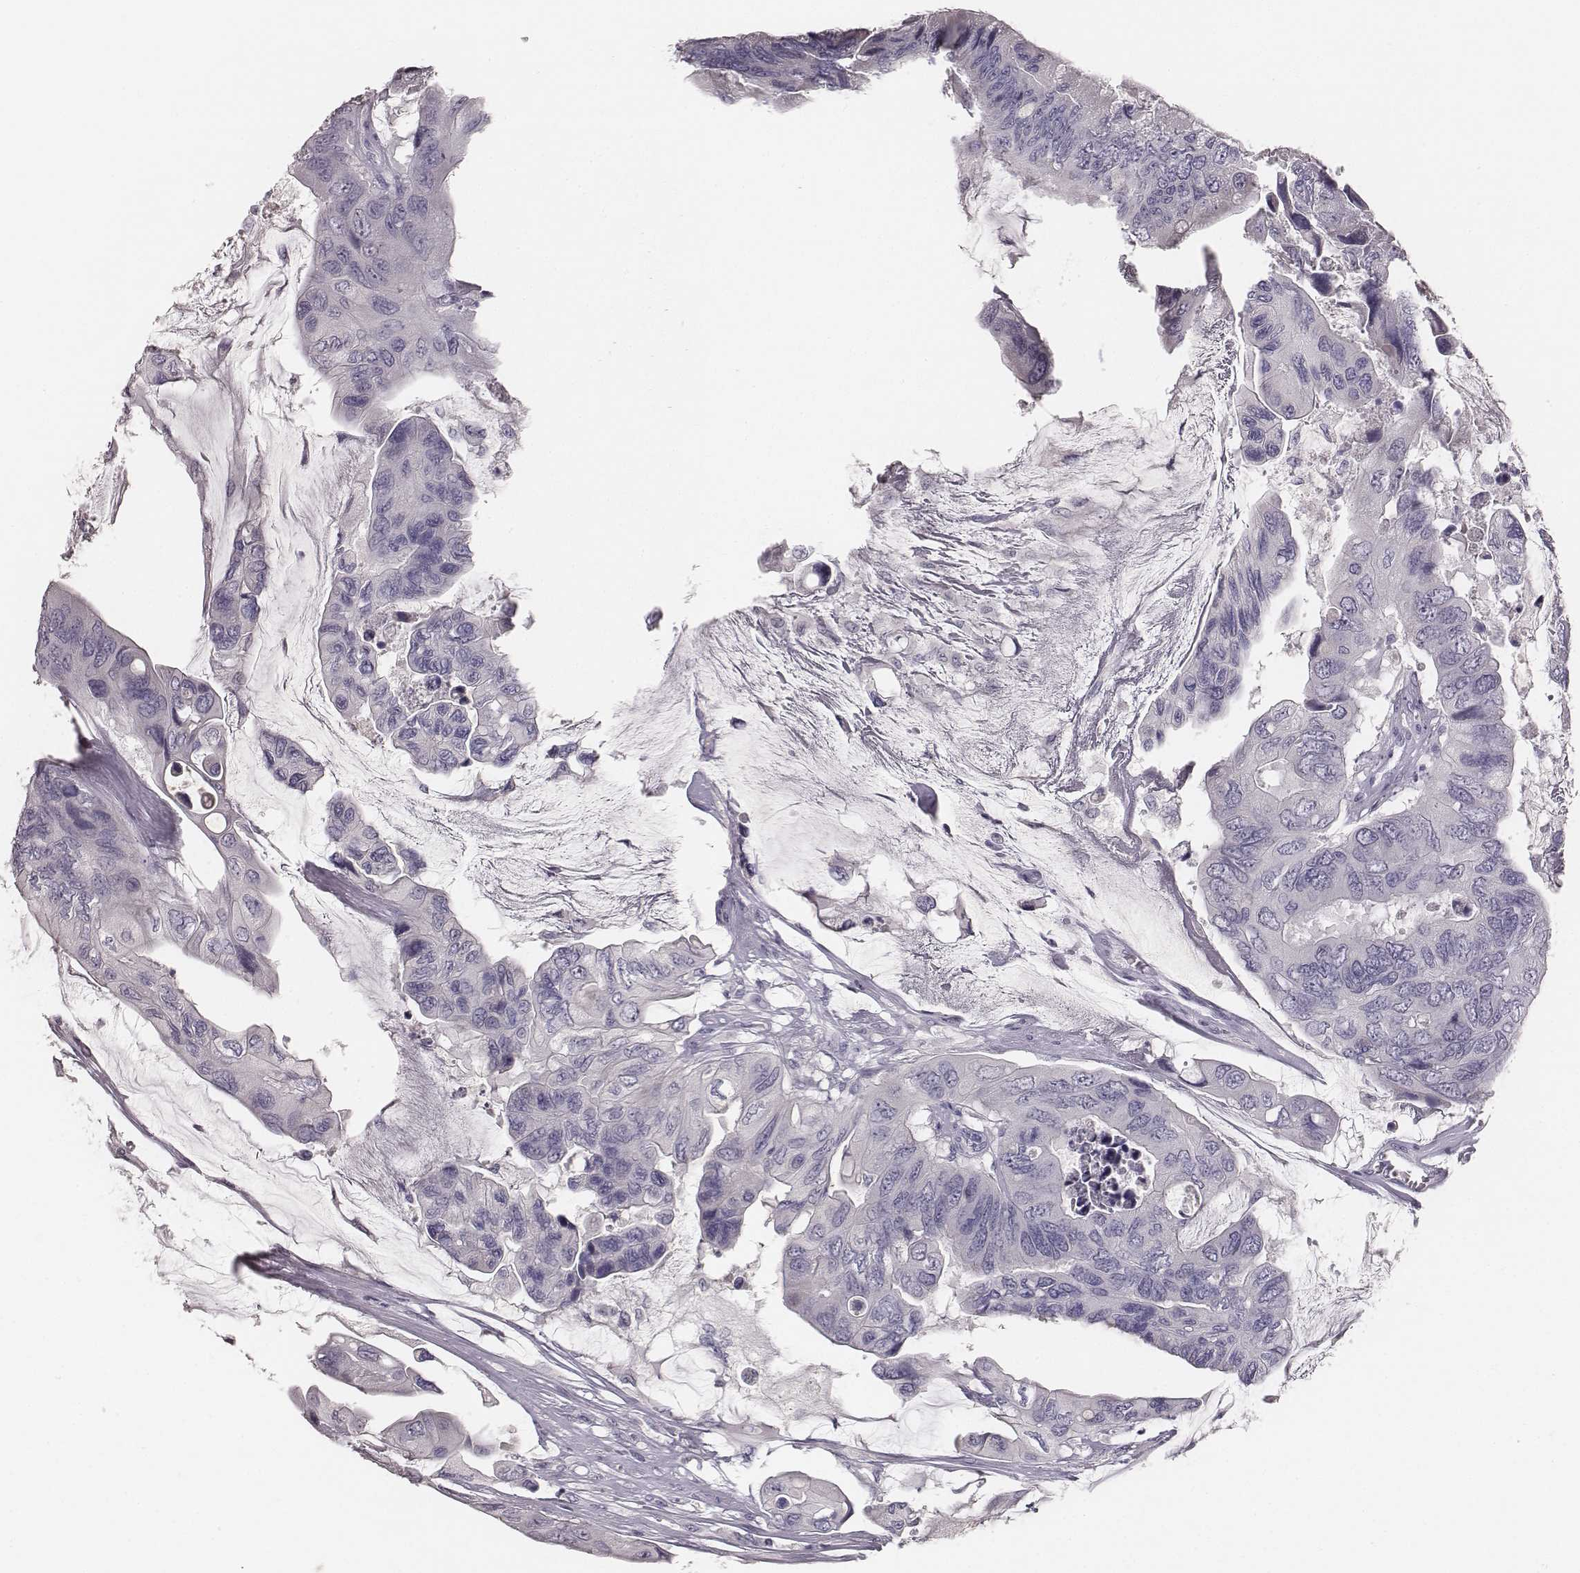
{"staining": {"intensity": "negative", "quantity": "none", "location": "none"}, "tissue": "colorectal cancer", "cell_type": "Tumor cells", "image_type": "cancer", "snomed": [{"axis": "morphology", "description": "Adenocarcinoma, NOS"}, {"axis": "topography", "description": "Rectum"}], "caption": "High magnification brightfield microscopy of colorectal adenocarcinoma stained with DAB (brown) and counterstained with hematoxylin (blue): tumor cells show no significant expression.", "gene": "MYH6", "patient": {"sex": "male", "age": 63}}